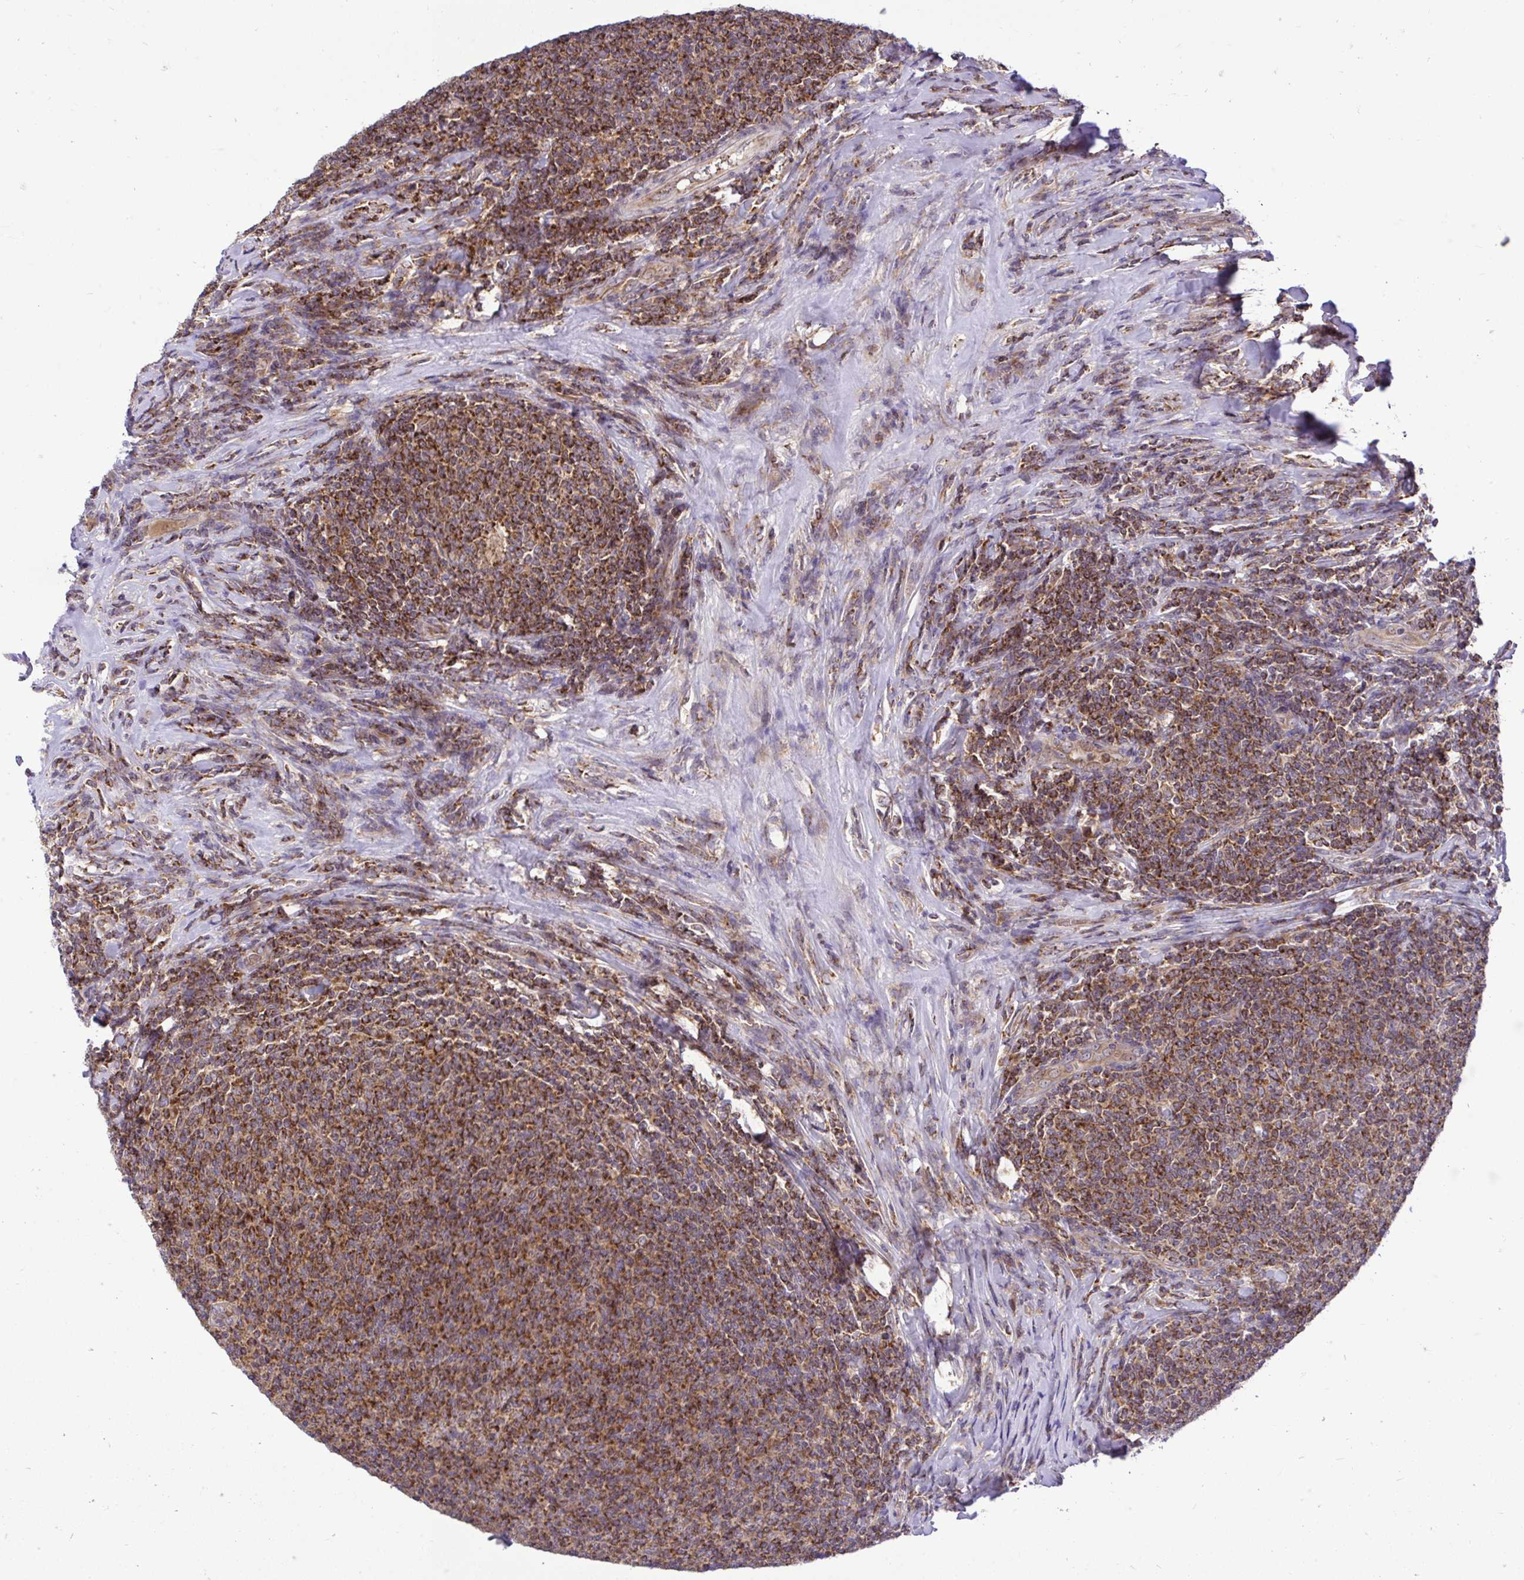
{"staining": {"intensity": "strong", "quantity": ">75%", "location": "cytoplasmic/membranous"}, "tissue": "lymphoma", "cell_type": "Tumor cells", "image_type": "cancer", "snomed": [{"axis": "morphology", "description": "Malignant lymphoma, non-Hodgkin's type, Low grade"}, {"axis": "topography", "description": "Lymph node"}], "caption": "Tumor cells demonstrate strong cytoplasmic/membranous staining in about >75% of cells in lymphoma.", "gene": "VTI1B", "patient": {"sex": "male", "age": 52}}